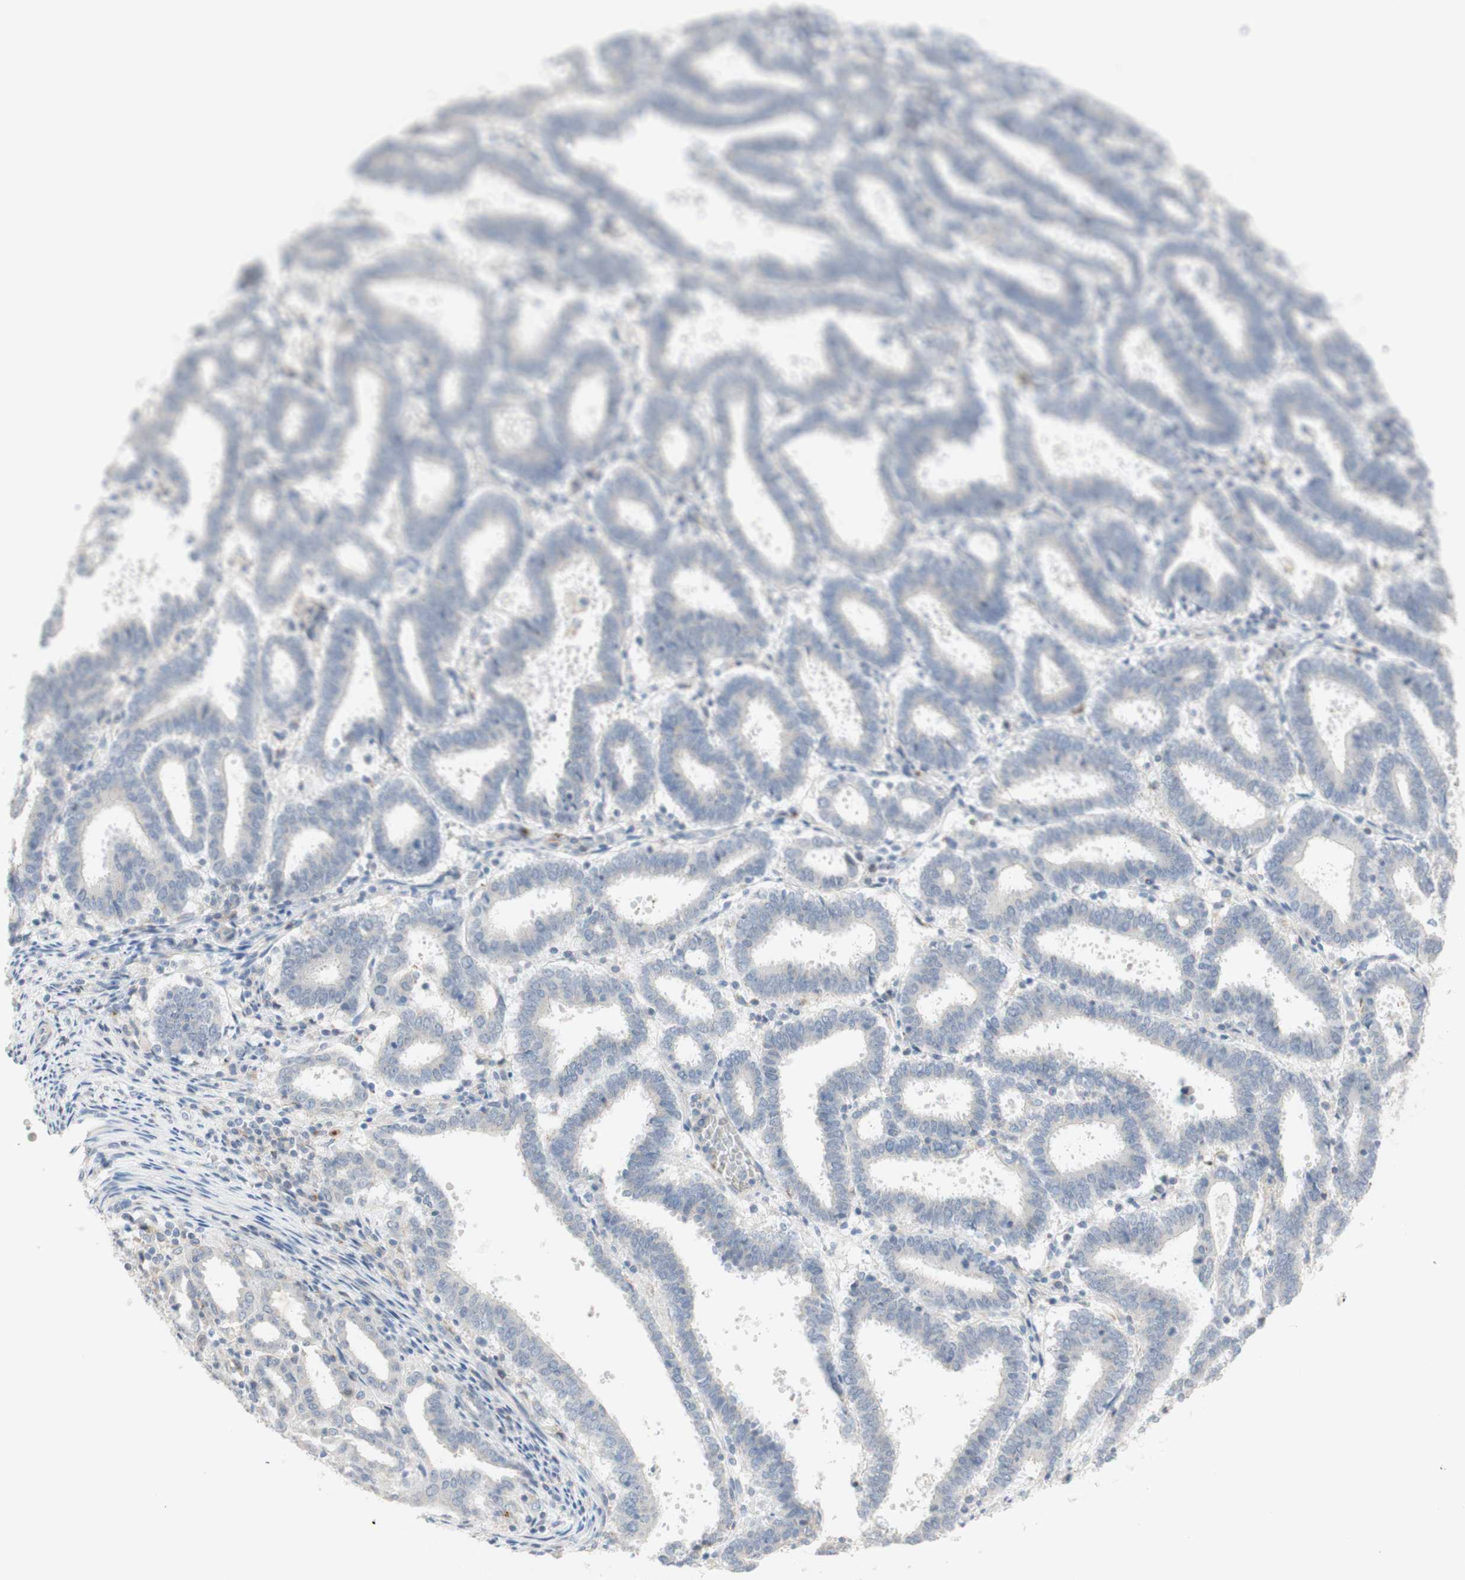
{"staining": {"intensity": "negative", "quantity": "none", "location": "none"}, "tissue": "endometrial cancer", "cell_type": "Tumor cells", "image_type": "cancer", "snomed": [{"axis": "morphology", "description": "Adenocarcinoma, NOS"}, {"axis": "topography", "description": "Uterus"}], "caption": "Endometrial cancer was stained to show a protein in brown. There is no significant expression in tumor cells. The staining was performed using DAB (3,3'-diaminobenzidine) to visualize the protein expression in brown, while the nuclei were stained in blue with hematoxylin (Magnification: 20x).", "gene": "MANEA", "patient": {"sex": "female", "age": 83}}